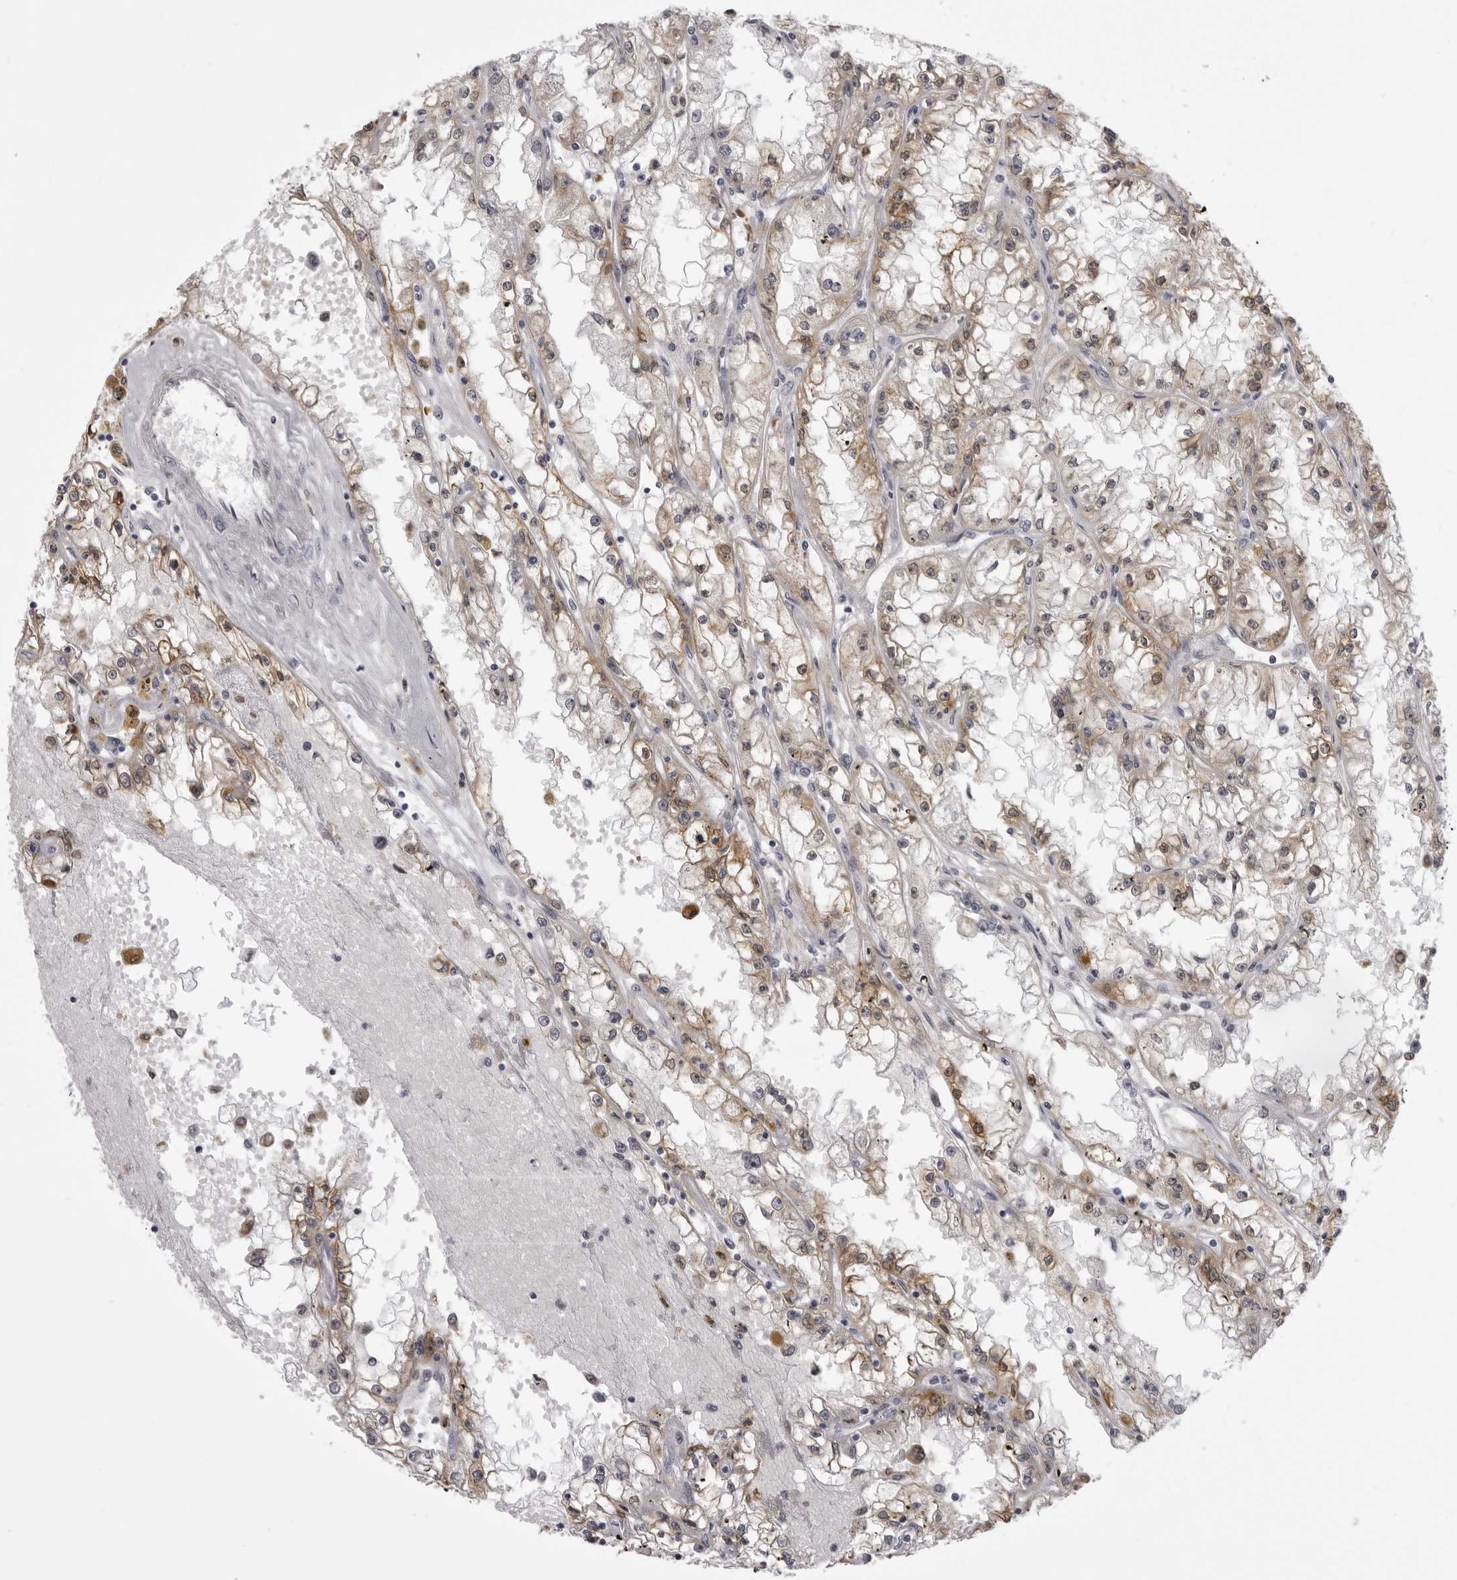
{"staining": {"intensity": "weak", "quantity": "25%-75%", "location": "cytoplasmic/membranous,nuclear"}, "tissue": "renal cancer", "cell_type": "Tumor cells", "image_type": "cancer", "snomed": [{"axis": "morphology", "description": "Adenocarcinoma, NOS"}, {"axis": "topography", "description": "Kidney"}], "caption": "Protein staining shows weak cytoplasmic/membranous and nuclear expression in approximately 25%-75% of tumor cells in adenocarcinoma (renal).", "gene": "NCEH1", "patient": {"sex": "male", "age": 56}}